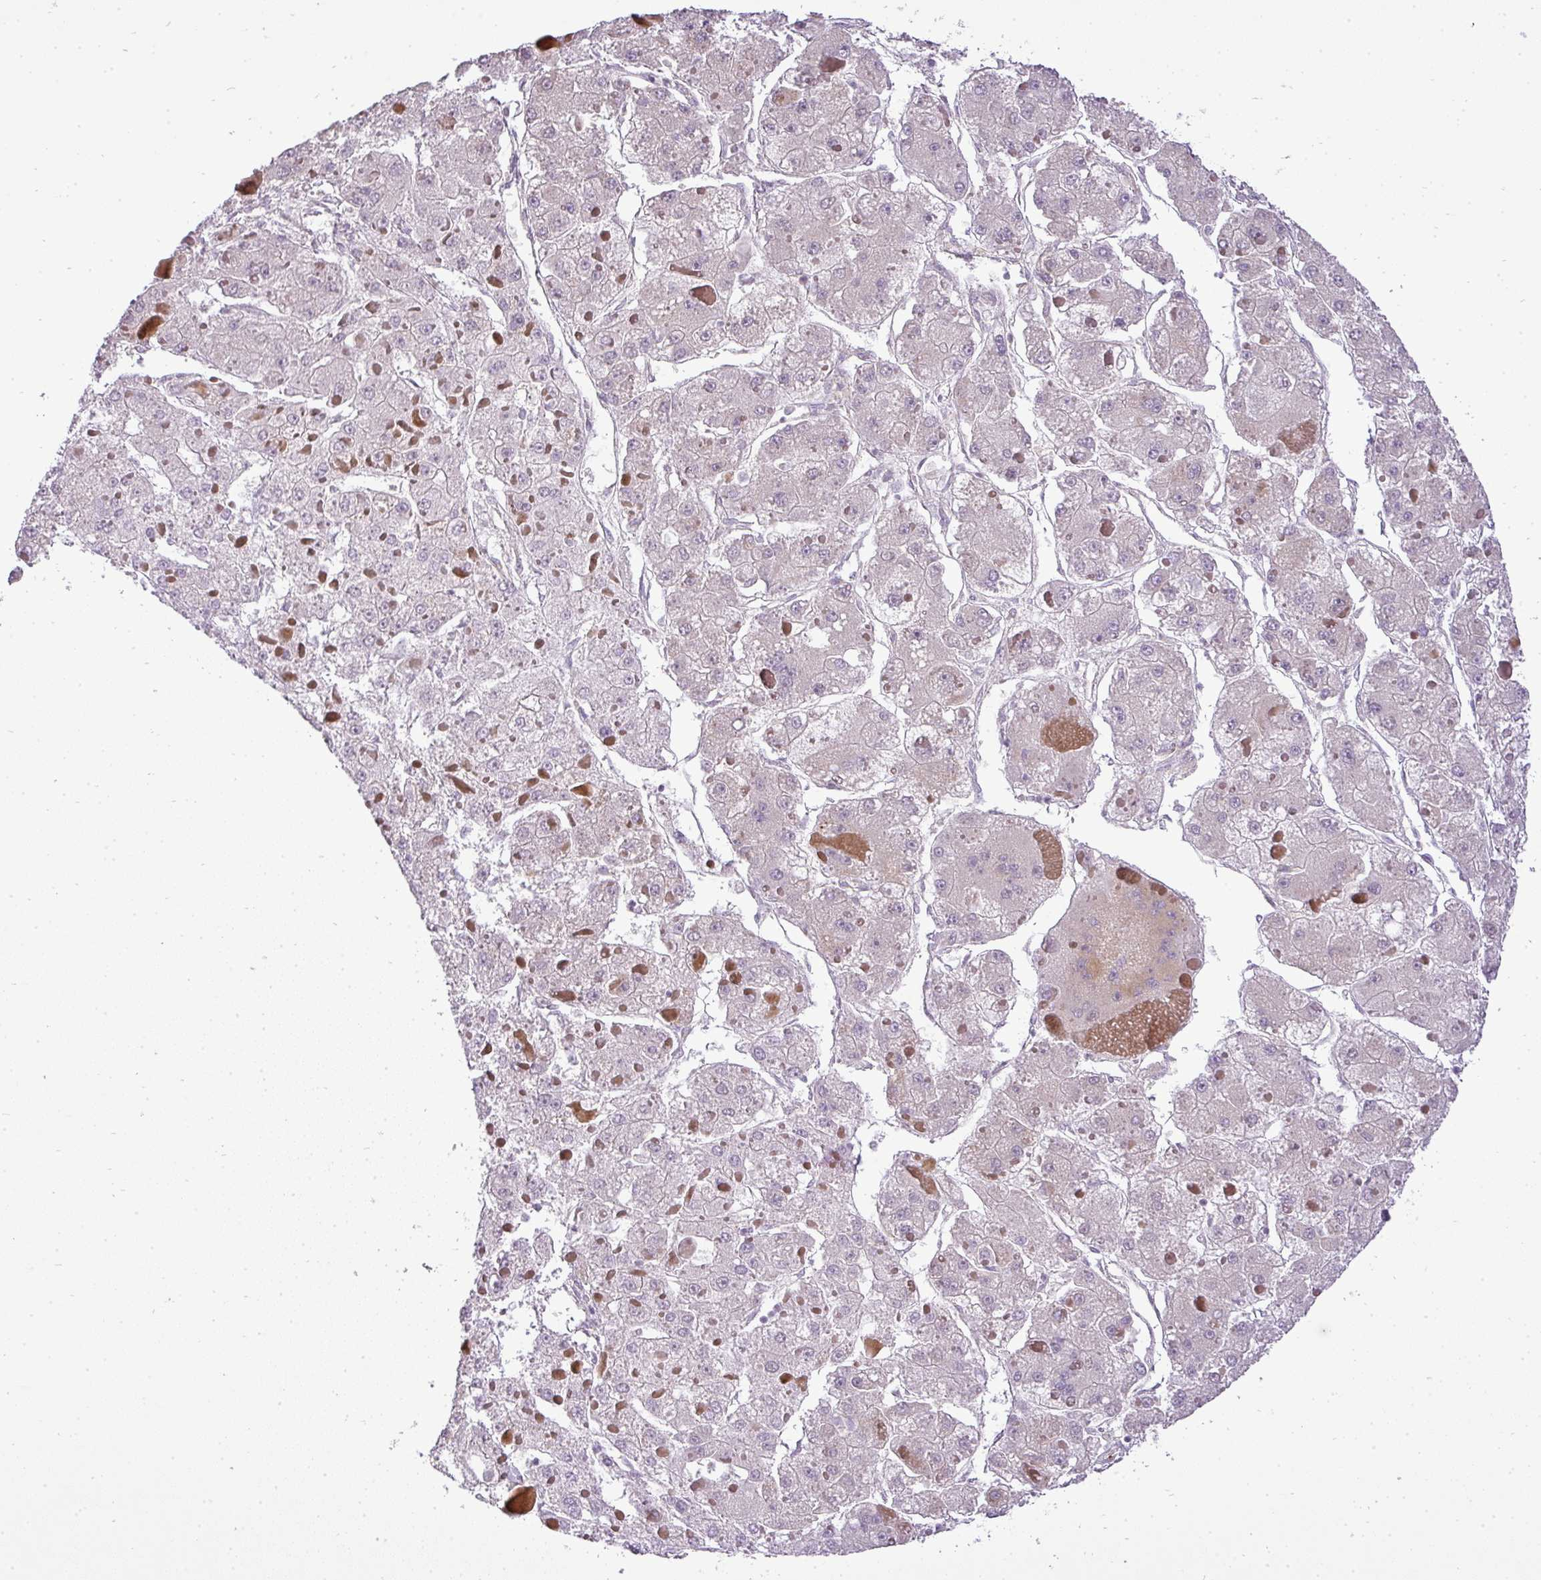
{"staining": {"intensity": "moderate", "quantity": "<25%", "location": "cytoplasmic/membranous"}, "tissue": "liver cancer", "cell_type": "Tumor cells", "image_type": "cancer", "snomed": [{"axis": "morphology", "description": "Carcinoma, Hepatocellular, NOS"}, {"axis": "topography", "description": "Liver"}], "caption": "An image showing moderate cytoplasmic/membranous staining in approximately <25% of tumor cells in liver cancer, as visualized by brown immunohistochemical staining.", "gene": "ZDHHC1", "patient": {"sex": "female", "age": 73}}